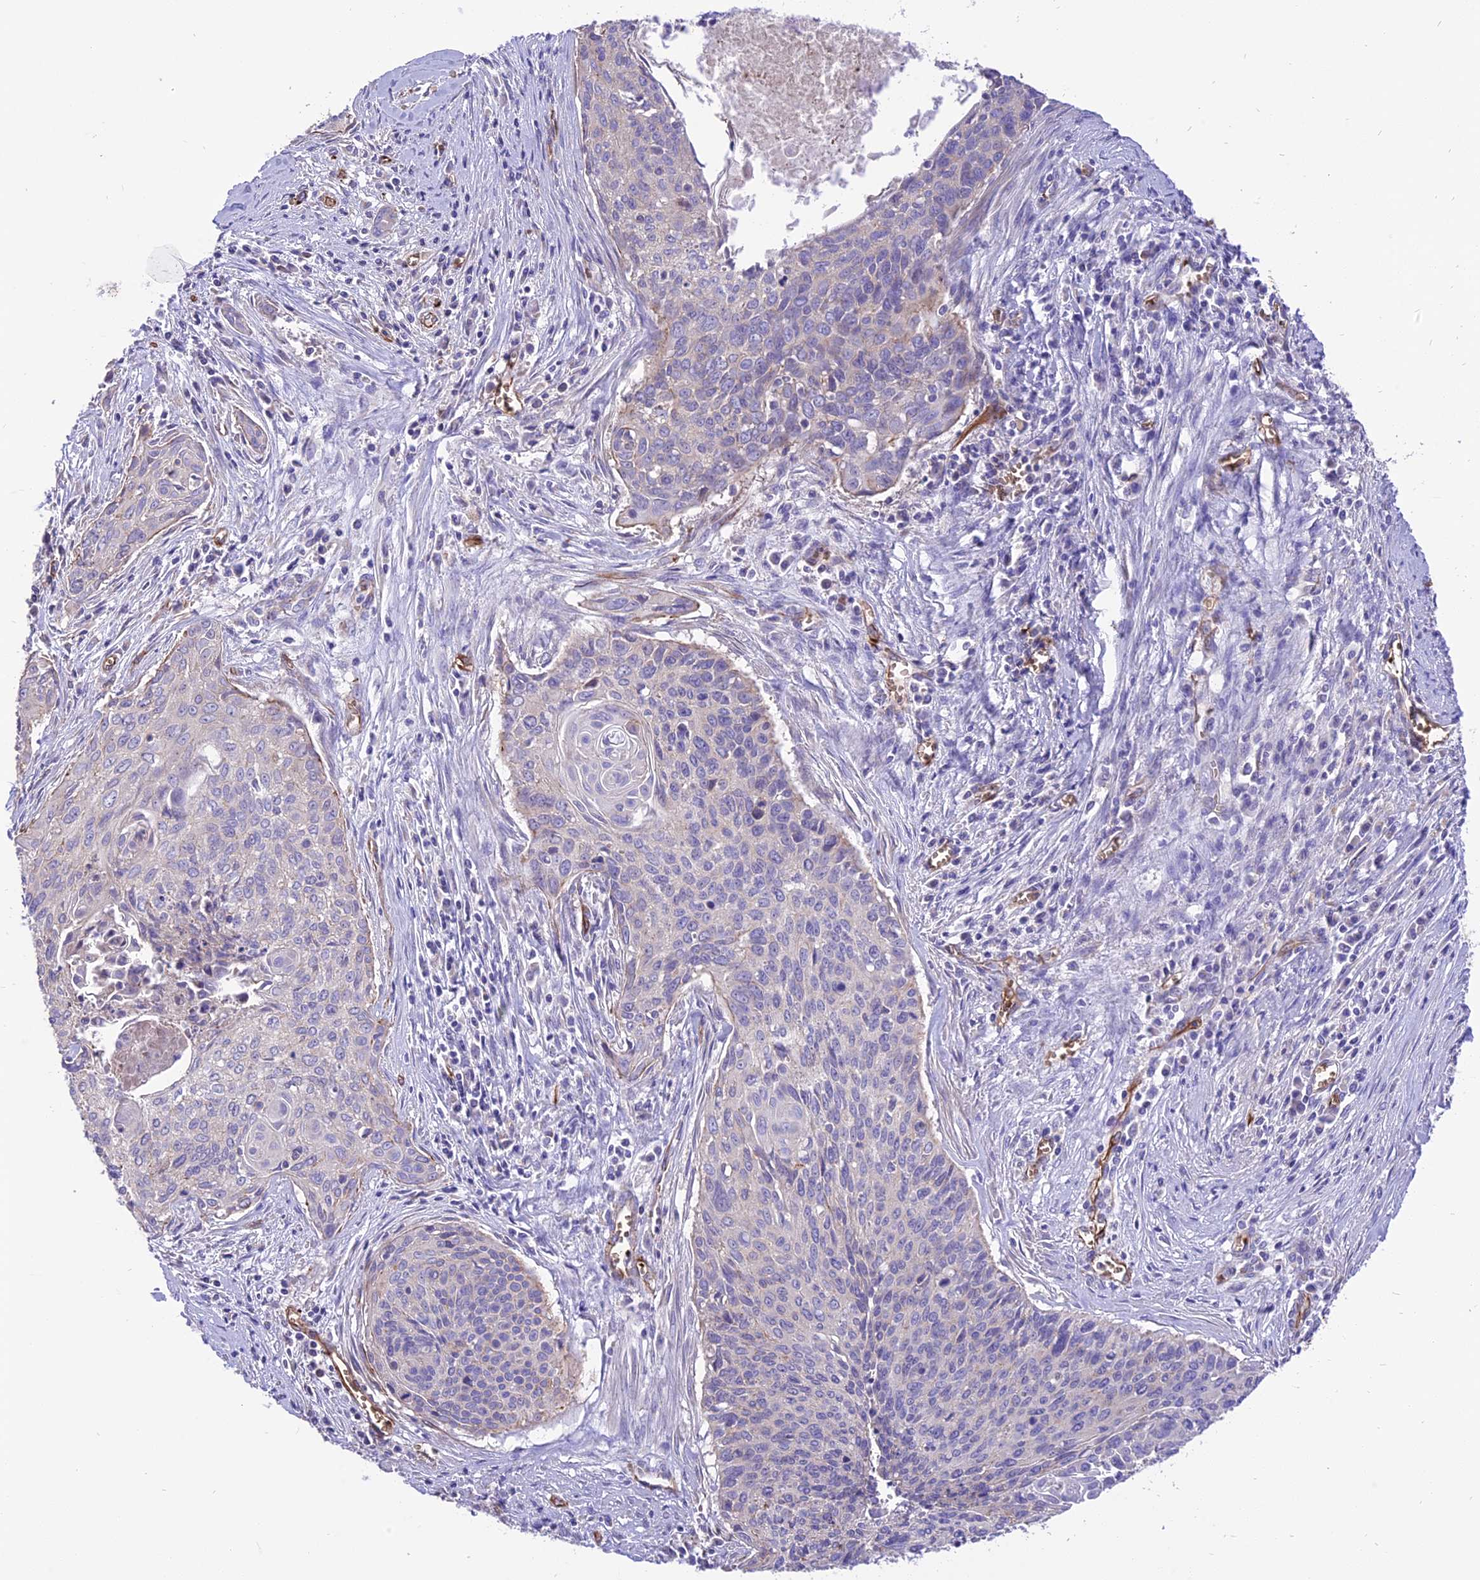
{"staining": {"intensity": "negative", "quantity": "none", "location": "none"}, "tissue": "cervical cancer", "cell_type": "Tumor cells", "image_type": "cancer", "snomed": [{"axis": "morphology", "description": "Squamous cell carcinoma, NOS"}, {"axis": "topography", "description": "Cervix"}], "caption": "Tumor cells are negative for protein expression in human squamous cell carcinoma (cervical).", "gene": "TTC4", "patient": {"sex": "female", "age": 55}}